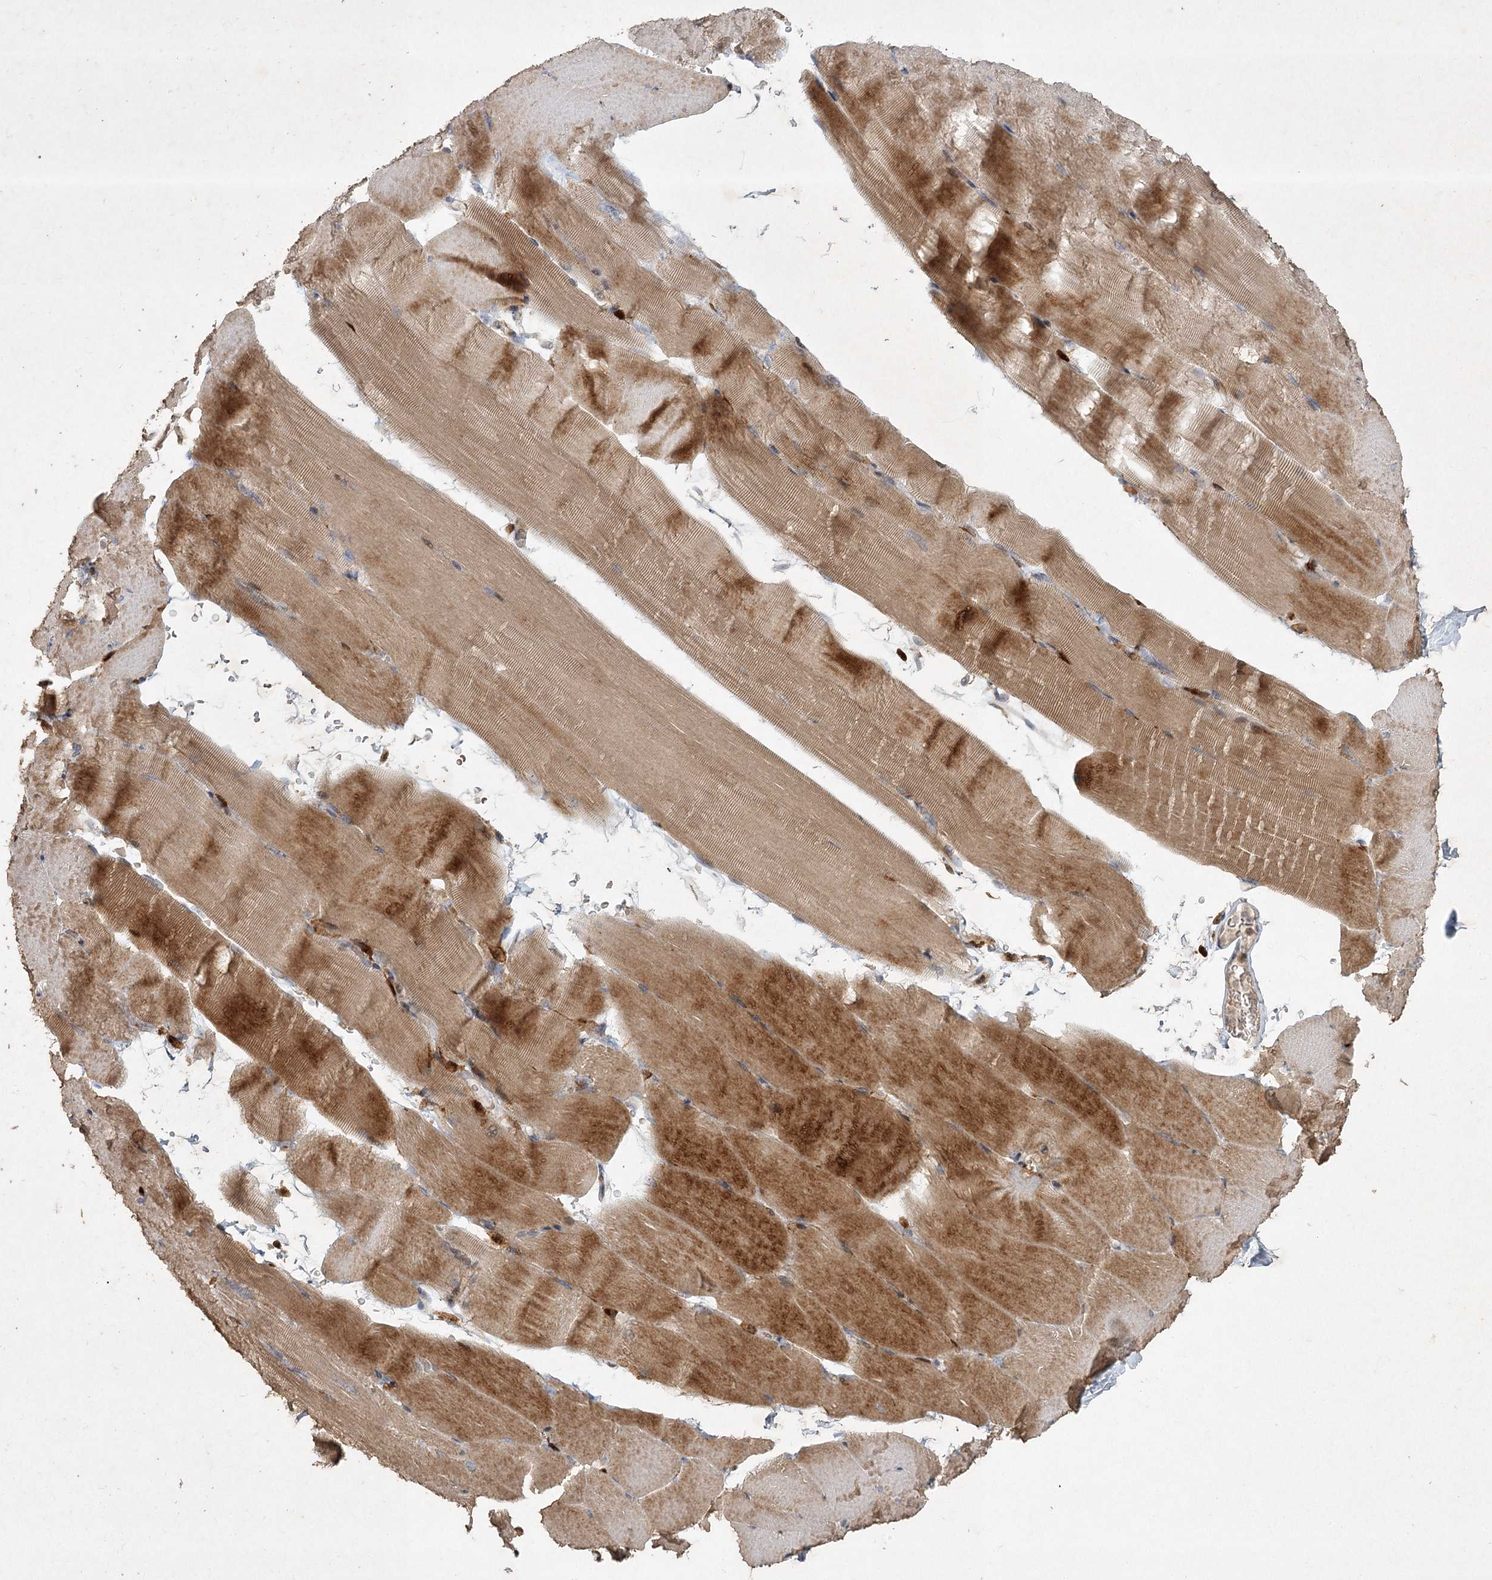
{"staining": {"intensity": "moderate", "quantity": ">75%", "location": "cytoplasmic/membranous,nuclear"}, "tissue": "skeletal muscle", "cell_type": "Myocytes", "image_type": "normal", "snomed": [{"axis": "morphology", "description": "Normal tissue, NOS"}, {"axis": "topography", "description": "Skeletal muscle"}, {"axis": "topography", "description": "Parathyroid gland"}], "caption": "Immunohistochemistry staining of unremarkable skeletal muscle, which reveals medium levels of moderate cytoplasmic/membranous,nuclear staining in about >75% of myocytes indicating moderate cytoplasmic/membranous,nuclear protein positivity. The staining was performed using DAB (3,3'-diaminobenzidine) (brown) for protein detection and nuclei were counterstained in hematoxylin (blue).", "gene": "KBTBD4", "patient": {"sex": "female", "age": 37}}